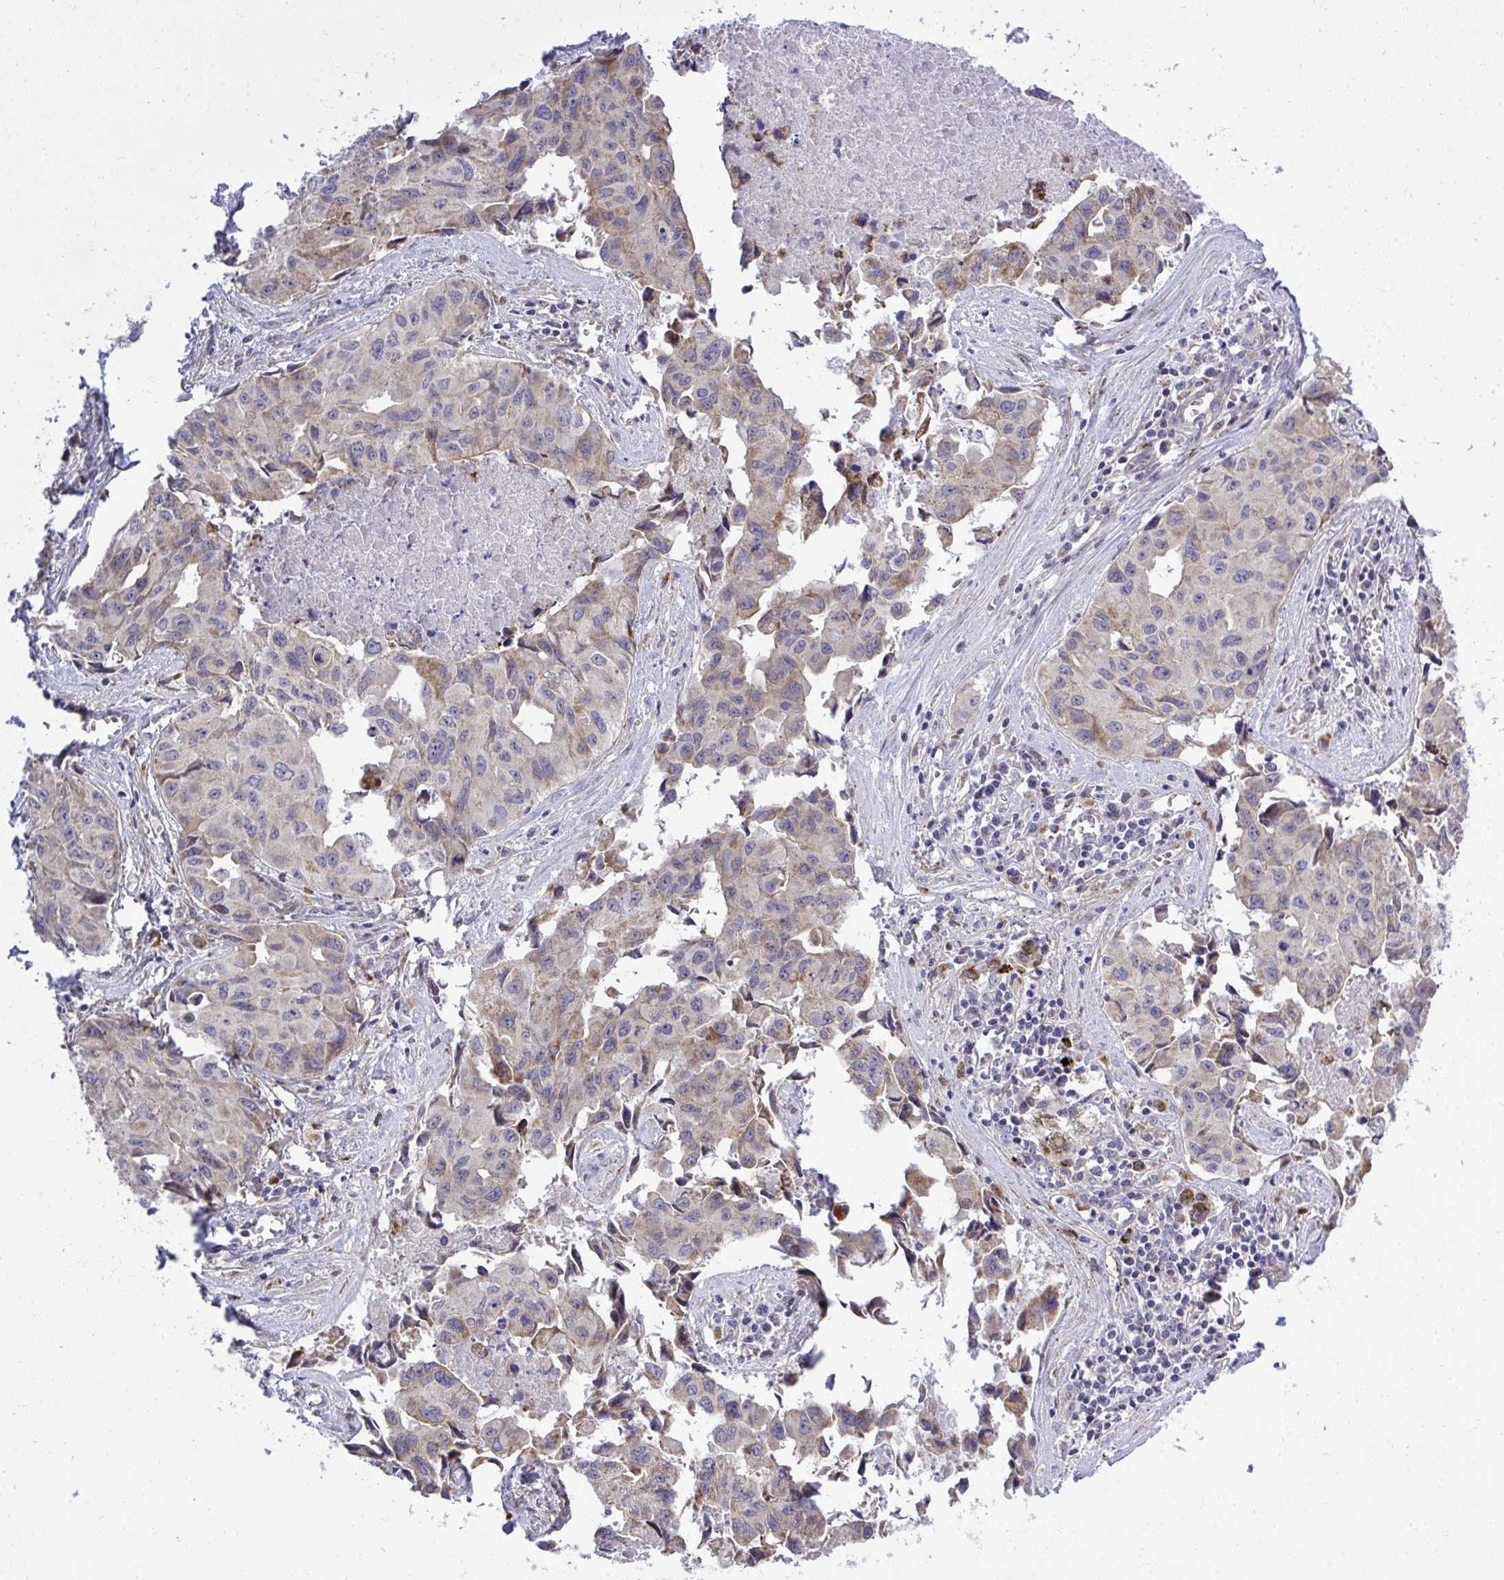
{"staining": {"intensity": "weak", "quantity": "25%-75%", "location": "cytoplasmic/membranous"}, "tissue": "lung cancer", "cell_type": "Tumor cells", "image_type": "cancer", "snomed": [{"axis": "morphology", "description": "Adenocarcinoma, NOS"}, {"axis": "topography", "description": "Lymph node"}, {"axis": "topography", "description": "Lung"}], "caption": "High-magnification brightfield microscopy of lung cancer (adenocarcinoma) stained with DAB (brown) and counterstained with hematoxylin (blue). tumor cells exhibit weak cytoplasmic/membranous staining is appreciated in approximately25%-75% of cells. (DAB = brown stain, brightfield microscopy at high magnification).", "gene": "XAF1", "patient": {"sex": "male", "age": 64}}